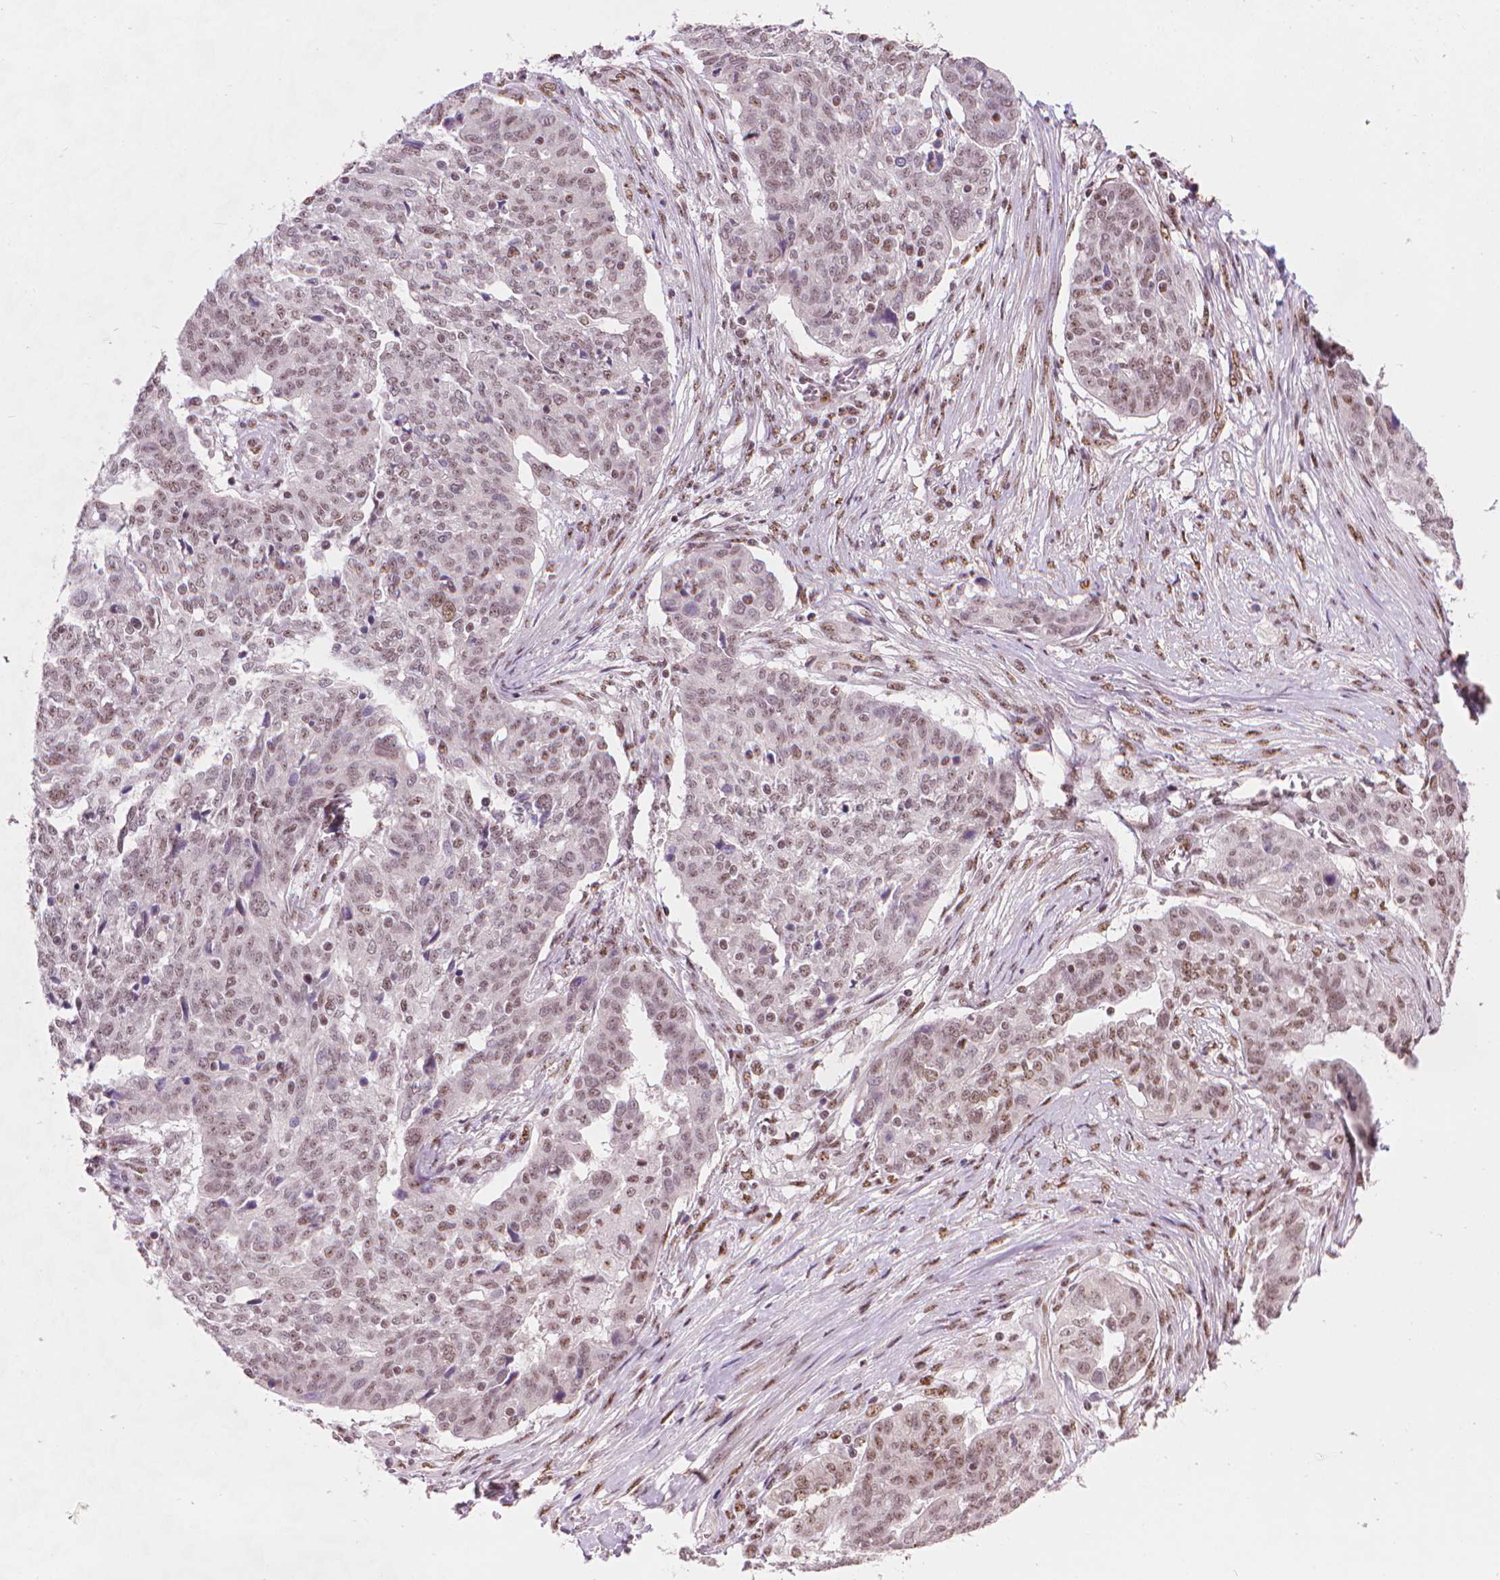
{"staining": {"intensity": "weak", "quantity": "25%-75%", "location": "nuclear"}, "tissue": "ovarian cancer", "cell_type": "Tumor cells", "image_type": "cancer", "snomed": [{"axis": "morphology", "description": "Cystadenocarcinoma, serous, NOS"}, {"axis": "topography", "description": "Ovary"}], "caption": "This is a photomicrograph of IHC staining of ovarian cancer, which shows weak staining in the nuclear of tumor cells.", "gene": "UBN1", "patient": {"sex": "female", "age": 67}}